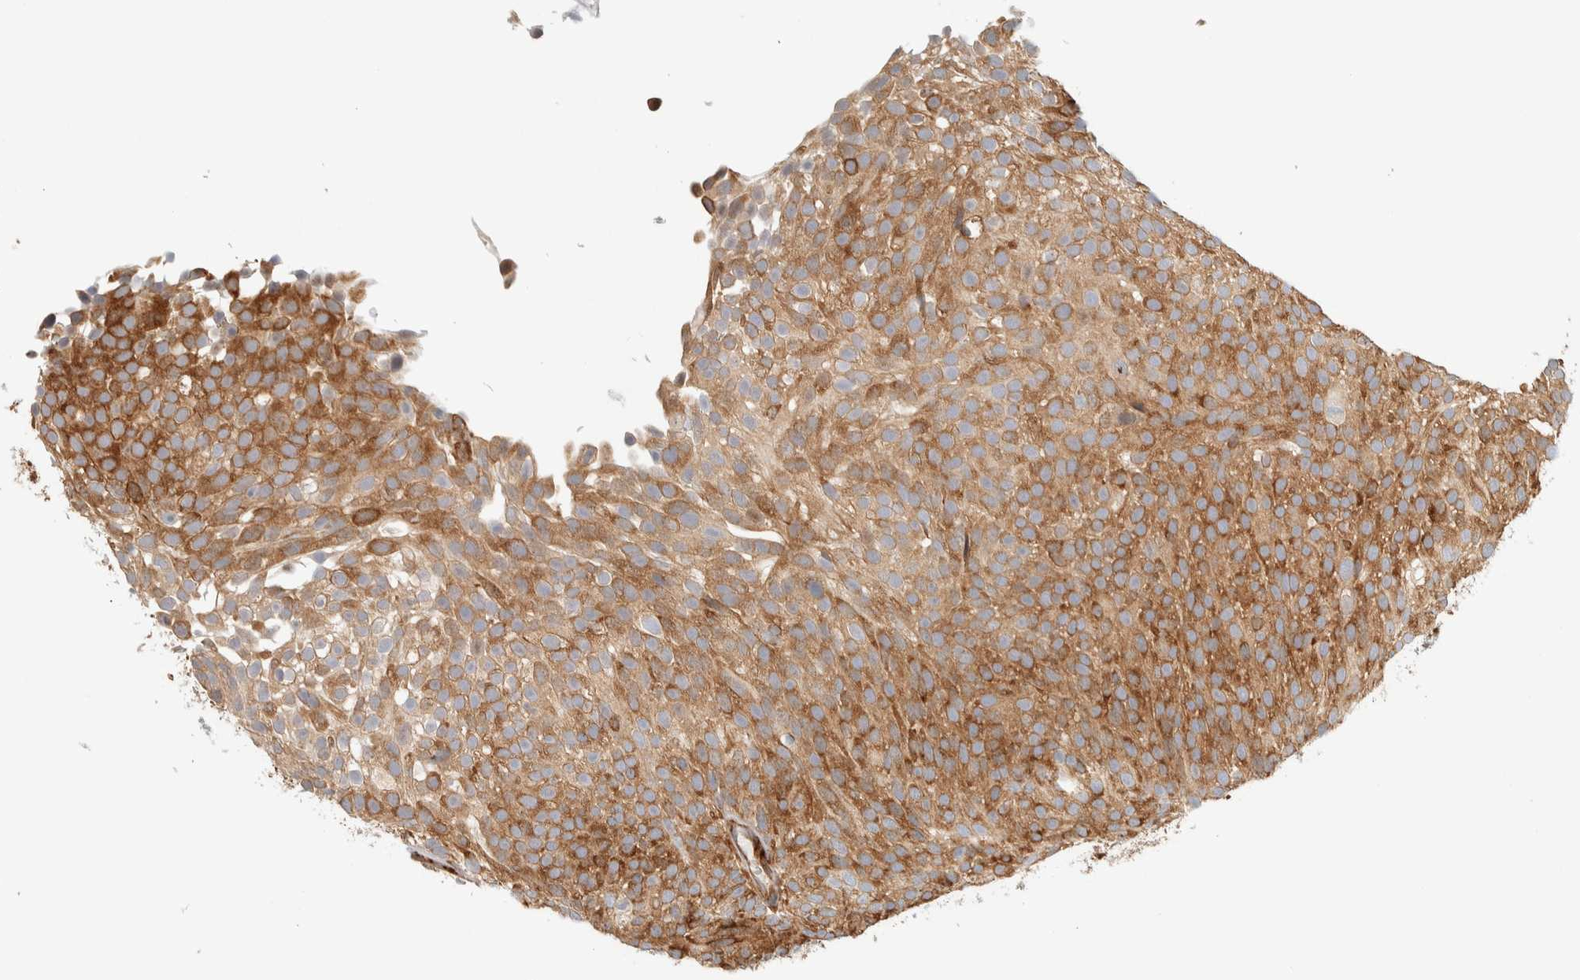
{"staining": {"intensity": "strong", "quantity": ">75%", "location": "cytoplasmic/membranous"}, "tissue": "urothelial cancer", "cell_type": "Tumor cells", "image_type": "cancer", "snomed": [{"axis": "morphology", "description": "Urothelial carcinoma, Low grade"}, {"axis": "topography", "description": "Urinary bladder"}], "caption": "IHC of human low-grade urothelial carcinoma reveals high levels of strong cytoplasmic/membranous positivity in about >75% of tumor cells.", "gene": "LLGL2", "patient": {"sex": "male", "age": 78}}